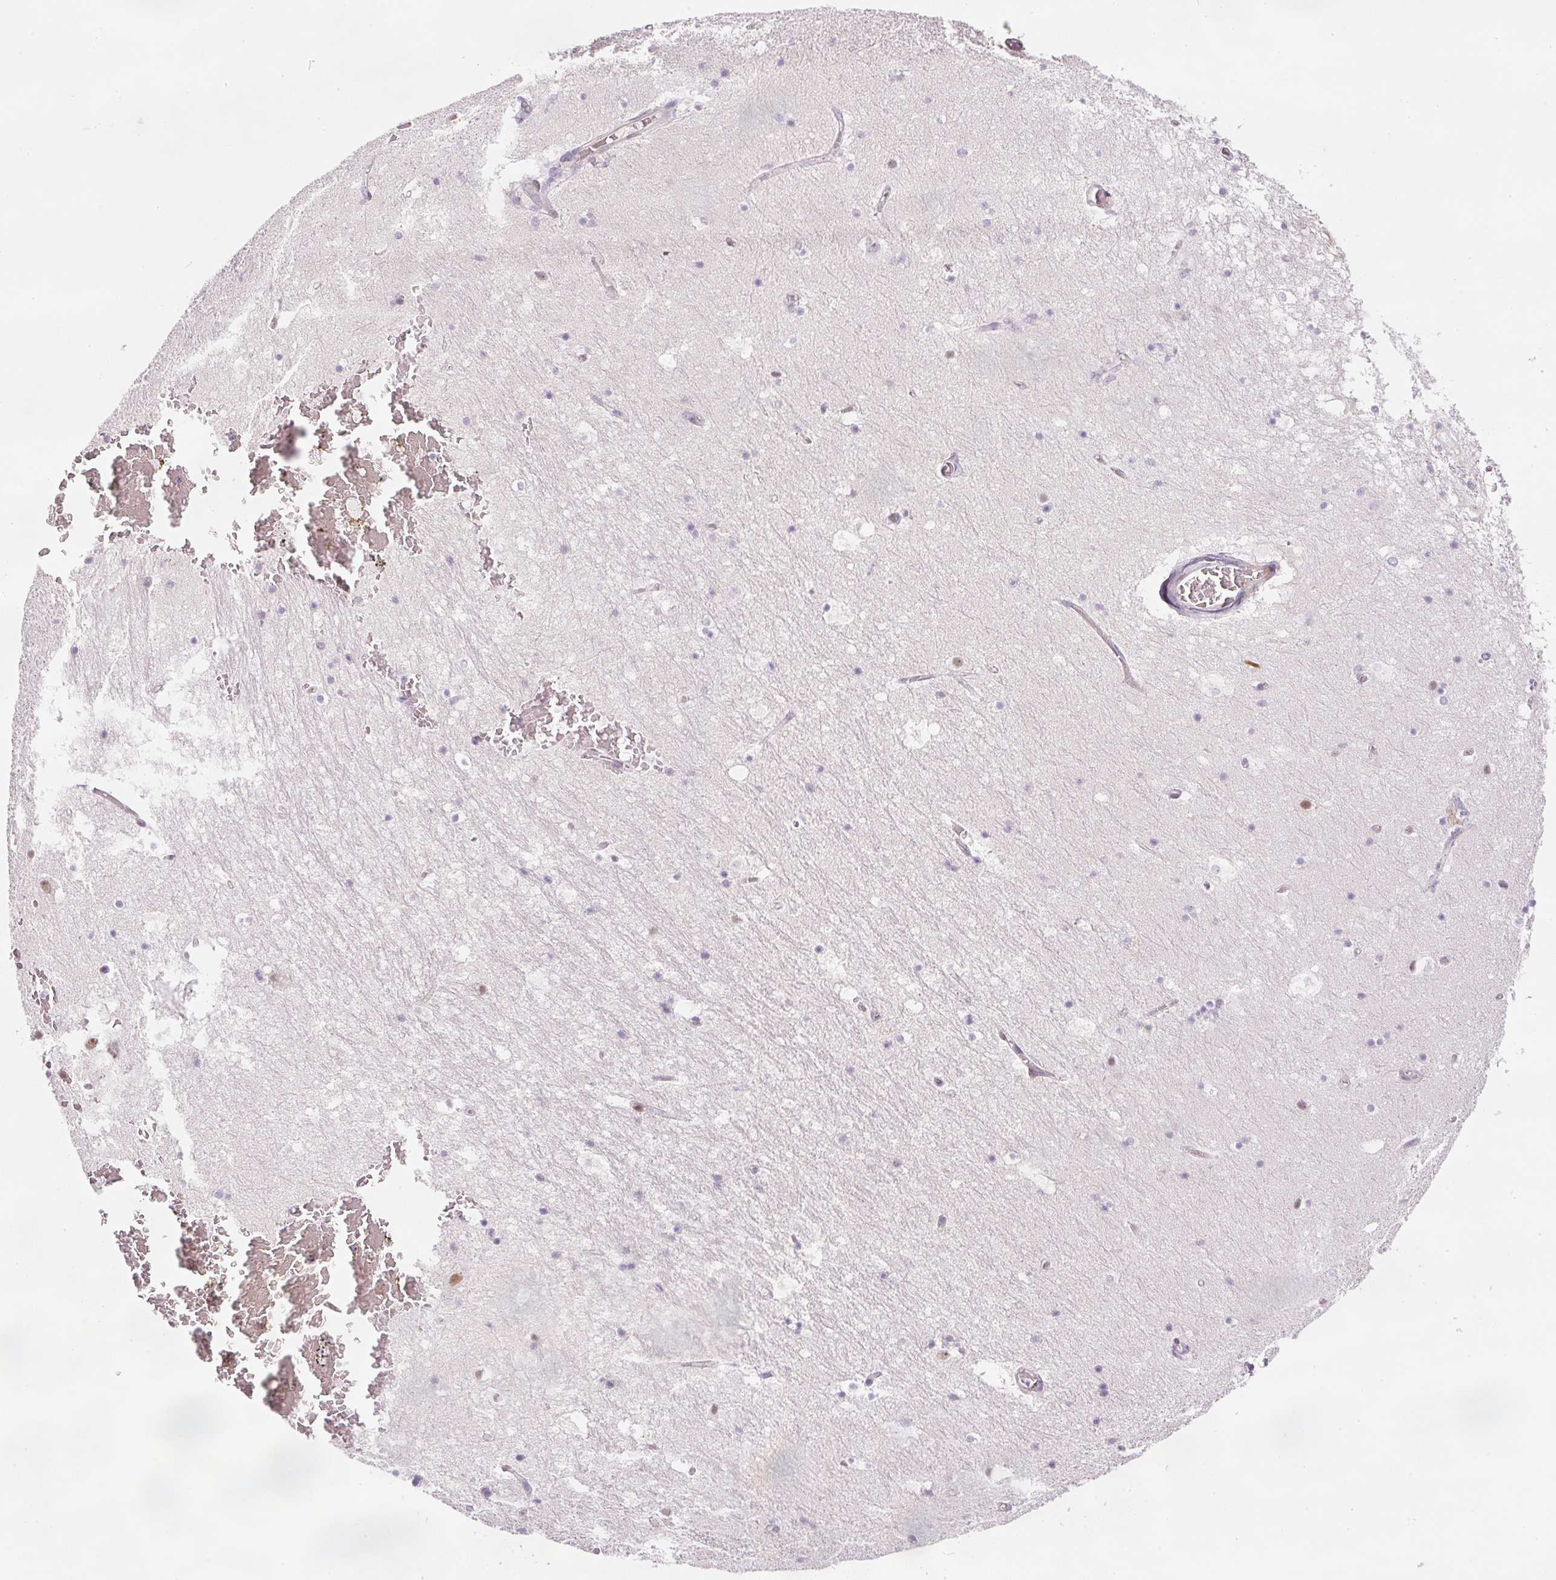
{"staining": {"intensity": "negative", "quantity": "none", "location": "none"}, "tissue": "hippocampus", "cell_type": "Glial cells", "image_type": "normal", "snomed": [{"axis": "morphology", "description": "Normal tissue, NOS"}, {"axis": "topography", "description": "Hippocampus"}], "caption": "DAB immunohistochemical staining of normal hippocampus displays no significant positivity in glial cells. (Brightfield microscopy of DAB IHC at high magnification).", "gene": "DPPA4", "patient": {"sex": "female", "age": 52}}